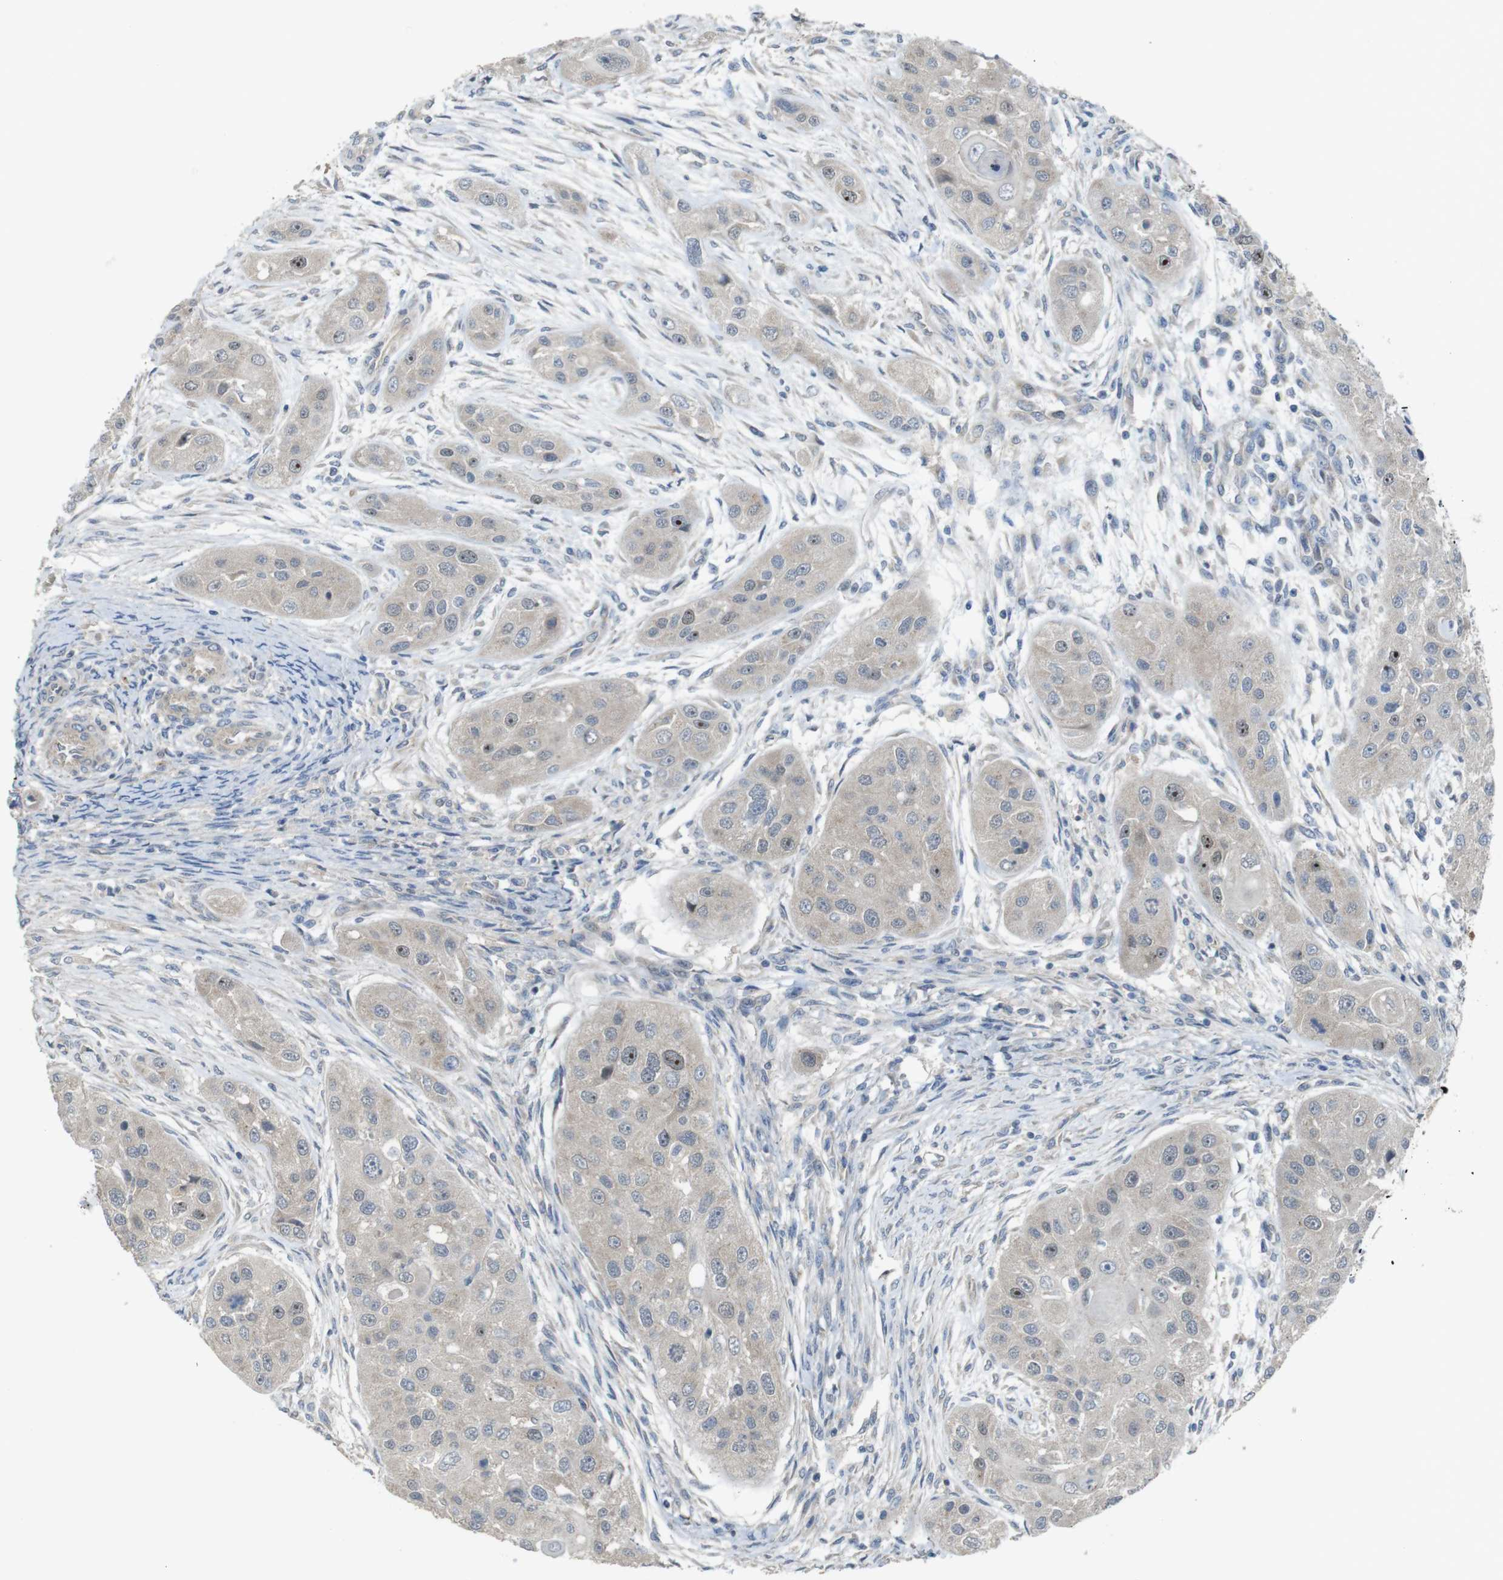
{"staining": {"intensity": "moderate", "quantity": "<25%", "location": "nuclear"}, "tissue": "head and neck cancer", "cell_type": "Tumor cells", "image_type": "cancer", "snomed": [{"axis": "morphology", "description": "Normal tissue, NOS"}, {"axis": "morphology", "description": "Squamous cell carcinoma, NOS"}, {"axis": "topography", "description": "Skeletal muscle"}, {"axis": "topography", "description": "Head-Neck"}], "caption": "Approximately <25% of tumor cells in head and neck cancer show moderate nuclear protein staining as visualized by brown immunohistochemical staining.", "gene": "CDC34", "patient": {"sex": "male", "age": 51}}